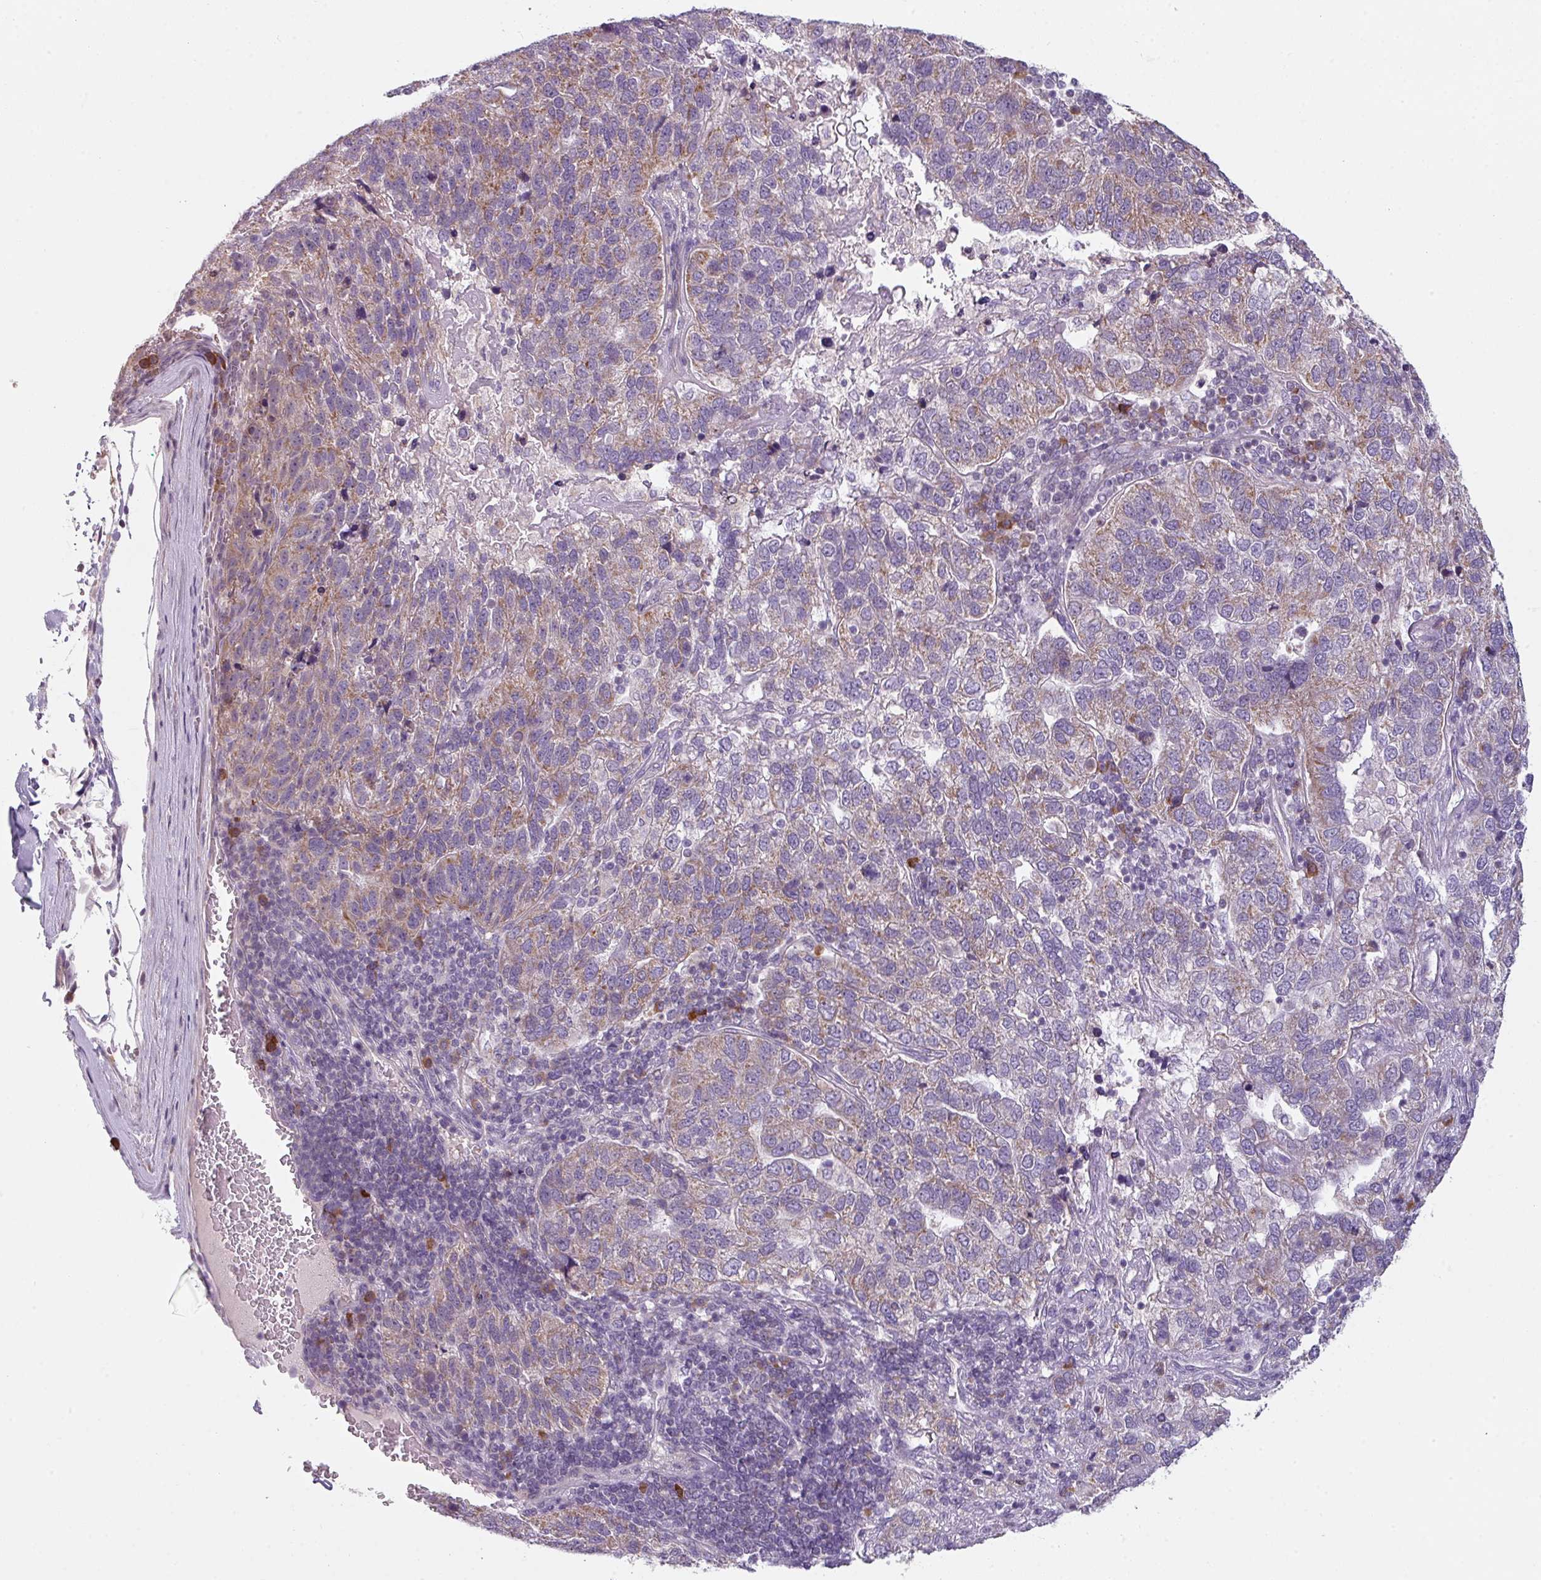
{"staining": {"intensity": "weak", "quantity": "25%-75%", "location": "cytoplasmic/membranous"}, "tissue": "pancreatic cancer", "cell_type": "Tumor cells", "image_type": "cancer", "snomed": [{"axis": "morphology", "description": "Adenocarcinoma, NOS"}, {"axis": "topography", "description": "Pancreas"}], "caption": "Immunohistochemical staining of pancreatic cancer (adenocarcinoma) shows low levels of weak cytoplasmic/membranous positivity in about 25%-75% of tumor cells. The staining is performed using DAB brown chromogen to label protein expression. The nuclei are counter-stained blue using hematoxylin.", "gene": "C2orf68", "patient": {"sex": "female", "age": 61}}